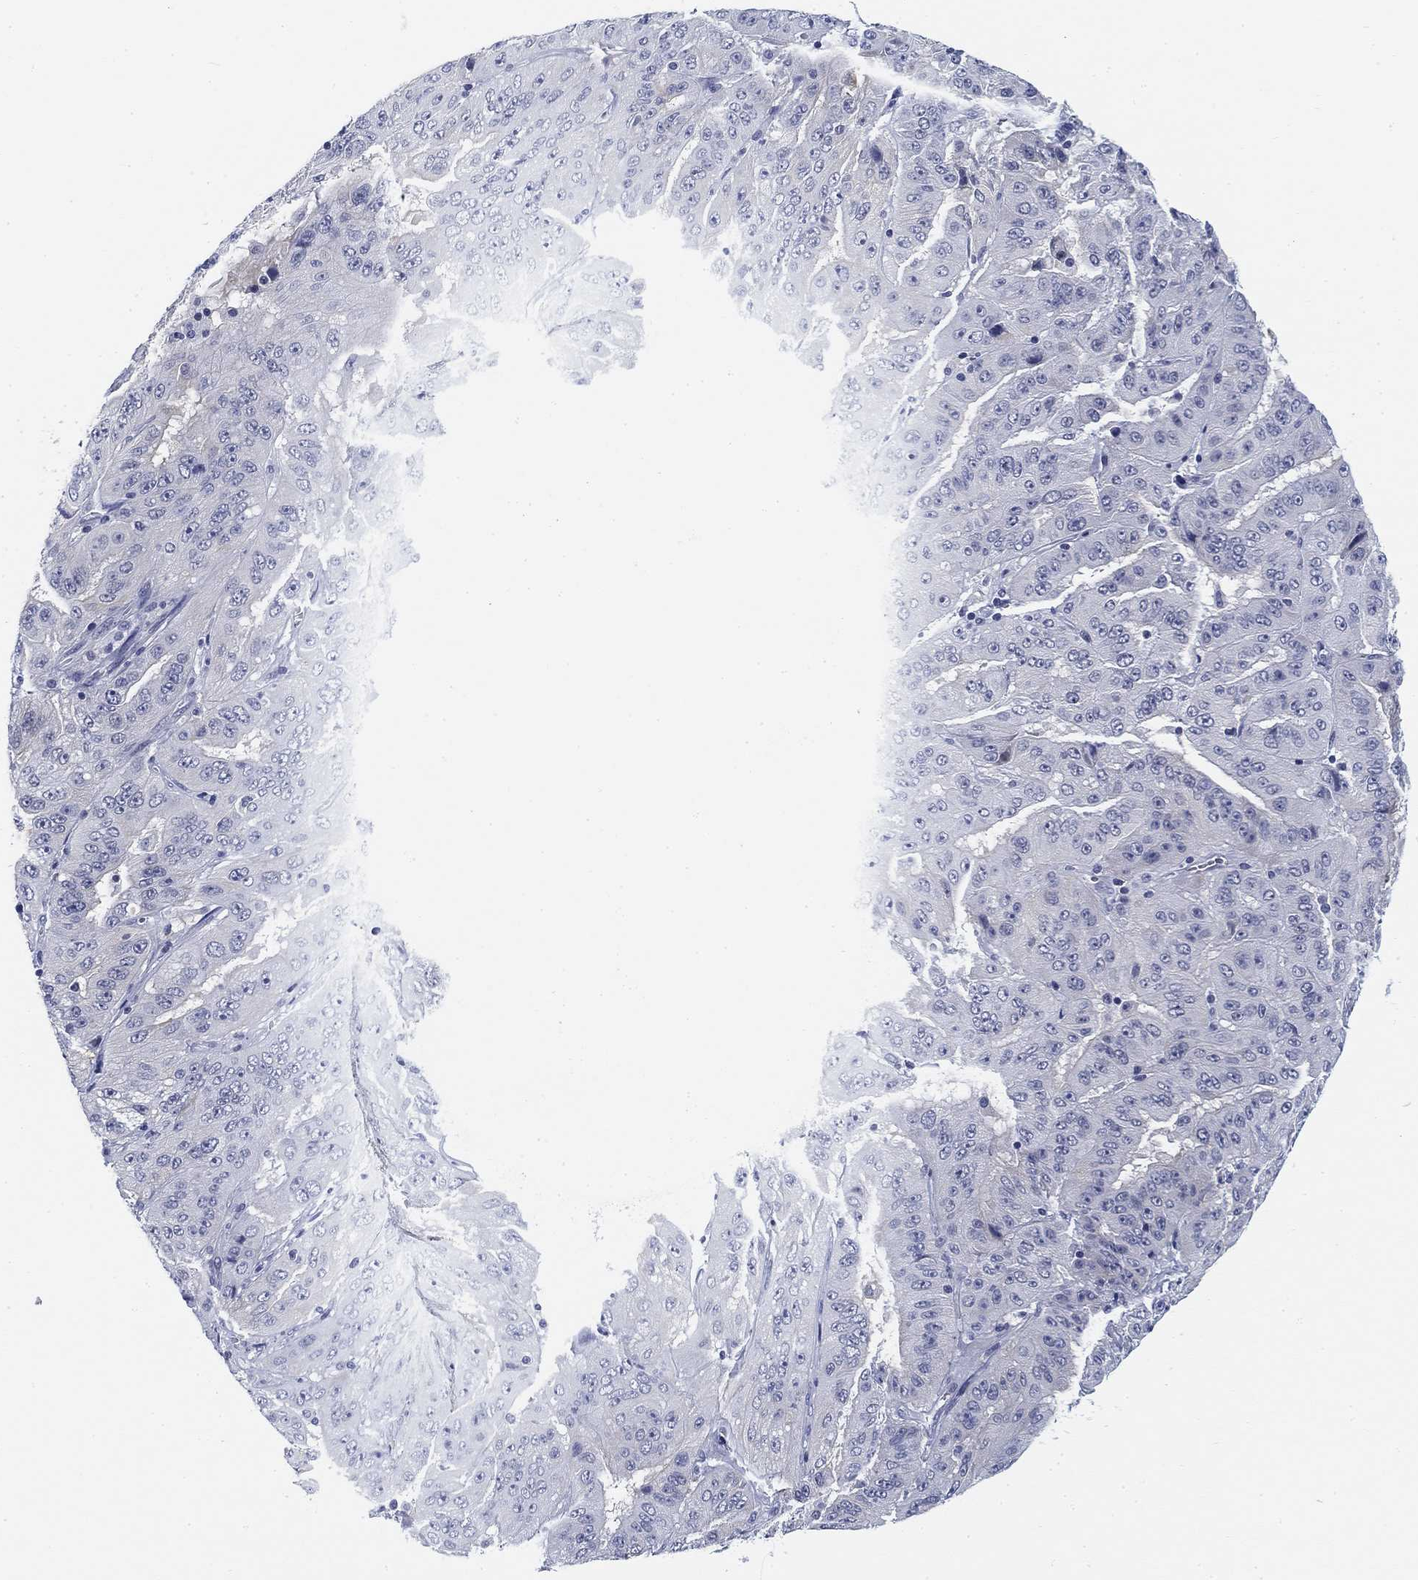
{"staining": {"intensity": "negative", "quantity": "none", "location": "none"}, "tissue": "pancreatic cancer", "cell_type": "Tumor cells", "image_type": "cancer", "snomed": [{"axis": "morphology", "description": "Adenocarcinoma, NOS"}, {"axis": "topography", "description": "Pancreas"}], "caption": "A photomicrograph of human adenocarcinoma (pancreatic) is negative for staining in tumor cells.", "gene": "SLC2A5", "patient": {"sex": "male", "age": 63}}